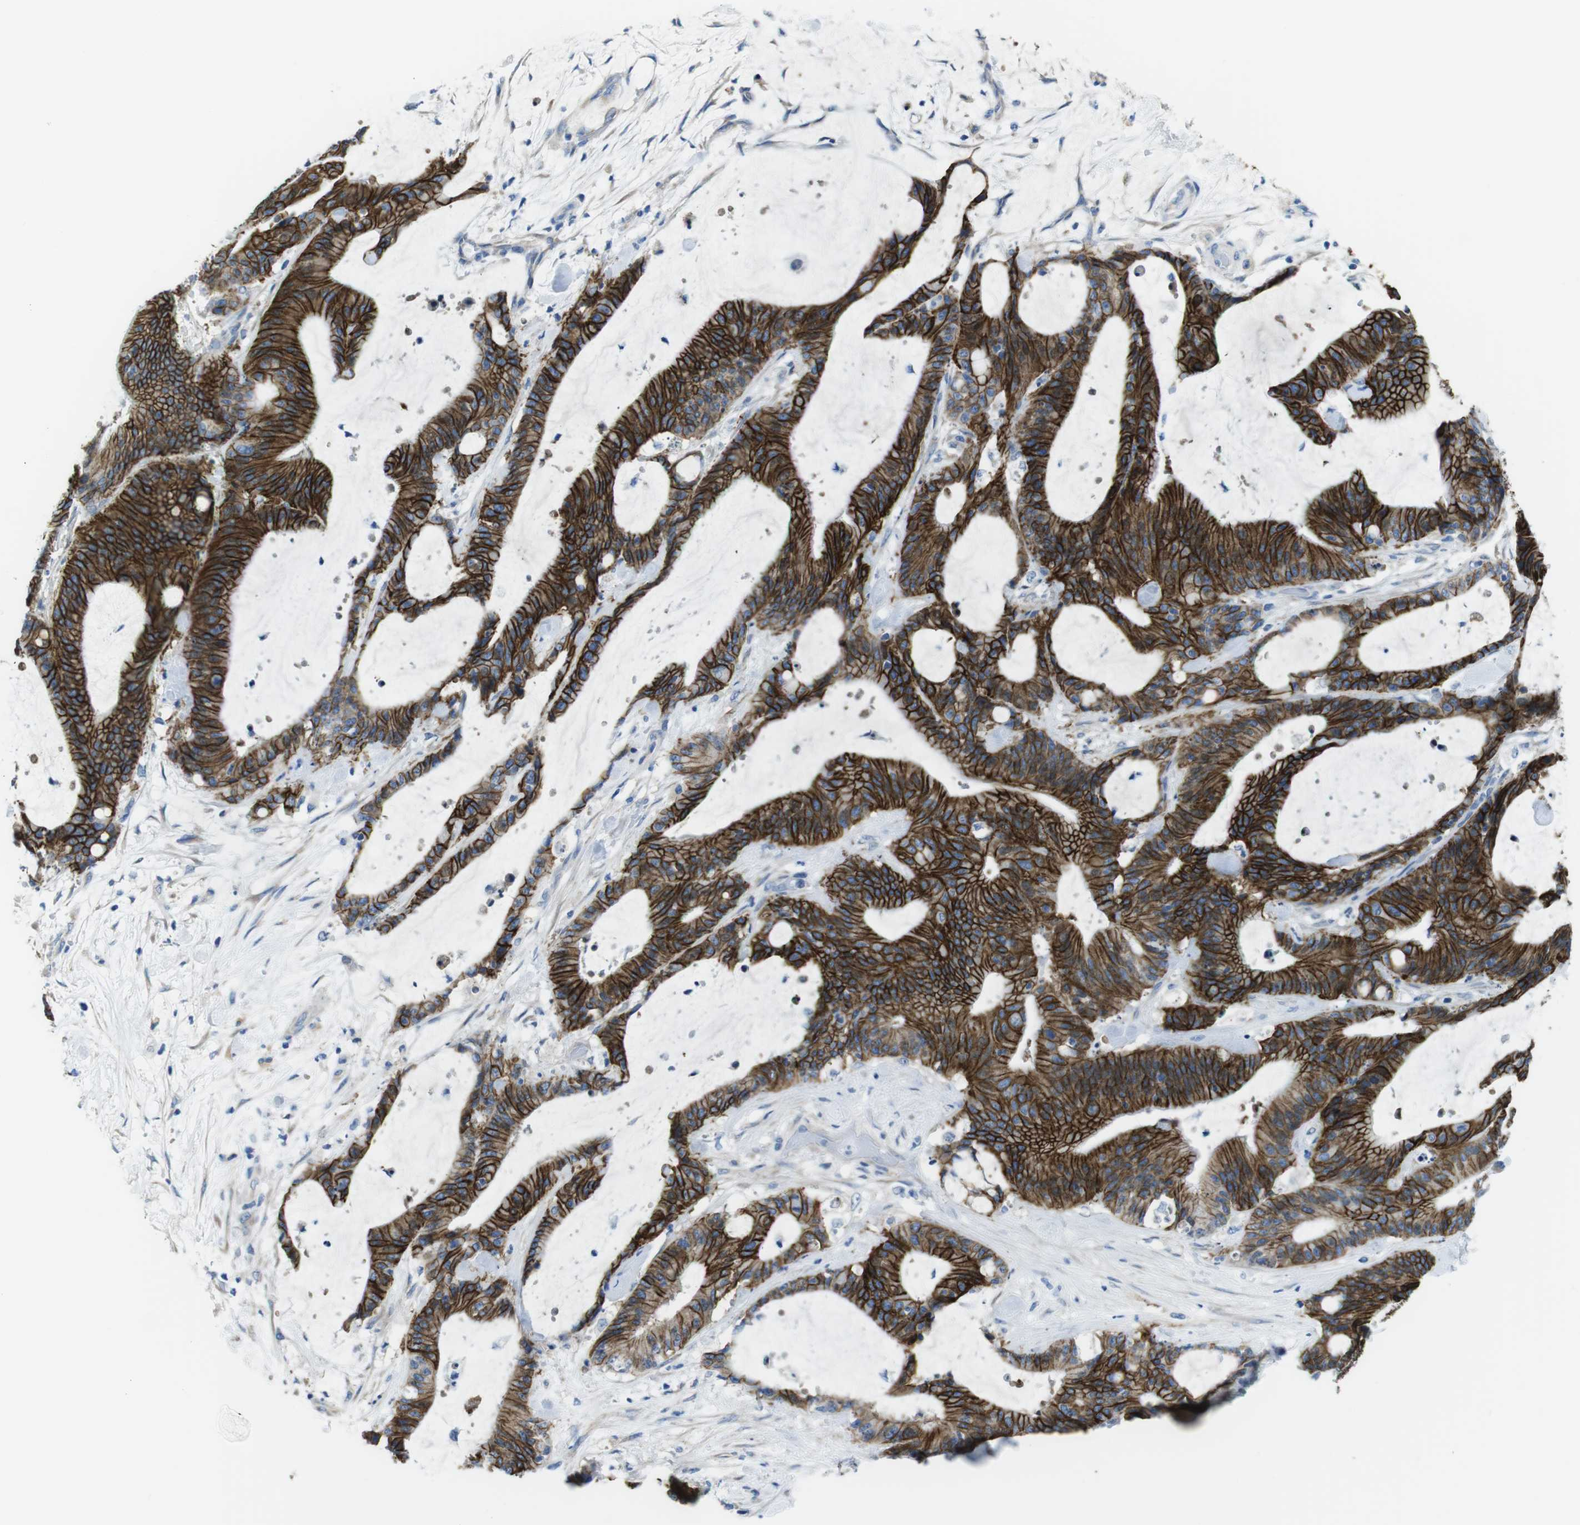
{"staining": {"intensity": "strong", "quantity": ">75%", "location": "cytoplasmic/membranous"}, "tissue": "liver cancer", "cell_type": "Tumor cells", "image_type": "cancer", "snomed": [{"axis": "morphology", "description": "Cholangiocarcinoma"}, {"axis": "topography", "description": "Liver"}], "caption": "High-magnification brightfield microscopy of liver cancer (cholangiocarcinoma) stained with DAB (brown) and counterstained with hematoxylin (blue). tumor cells exhibit strong cytoplasmic/membranous positivity is present in approximately>75% of cells.", "gene": "CDH8", "patient": {"sex": "female", "age": 73}}